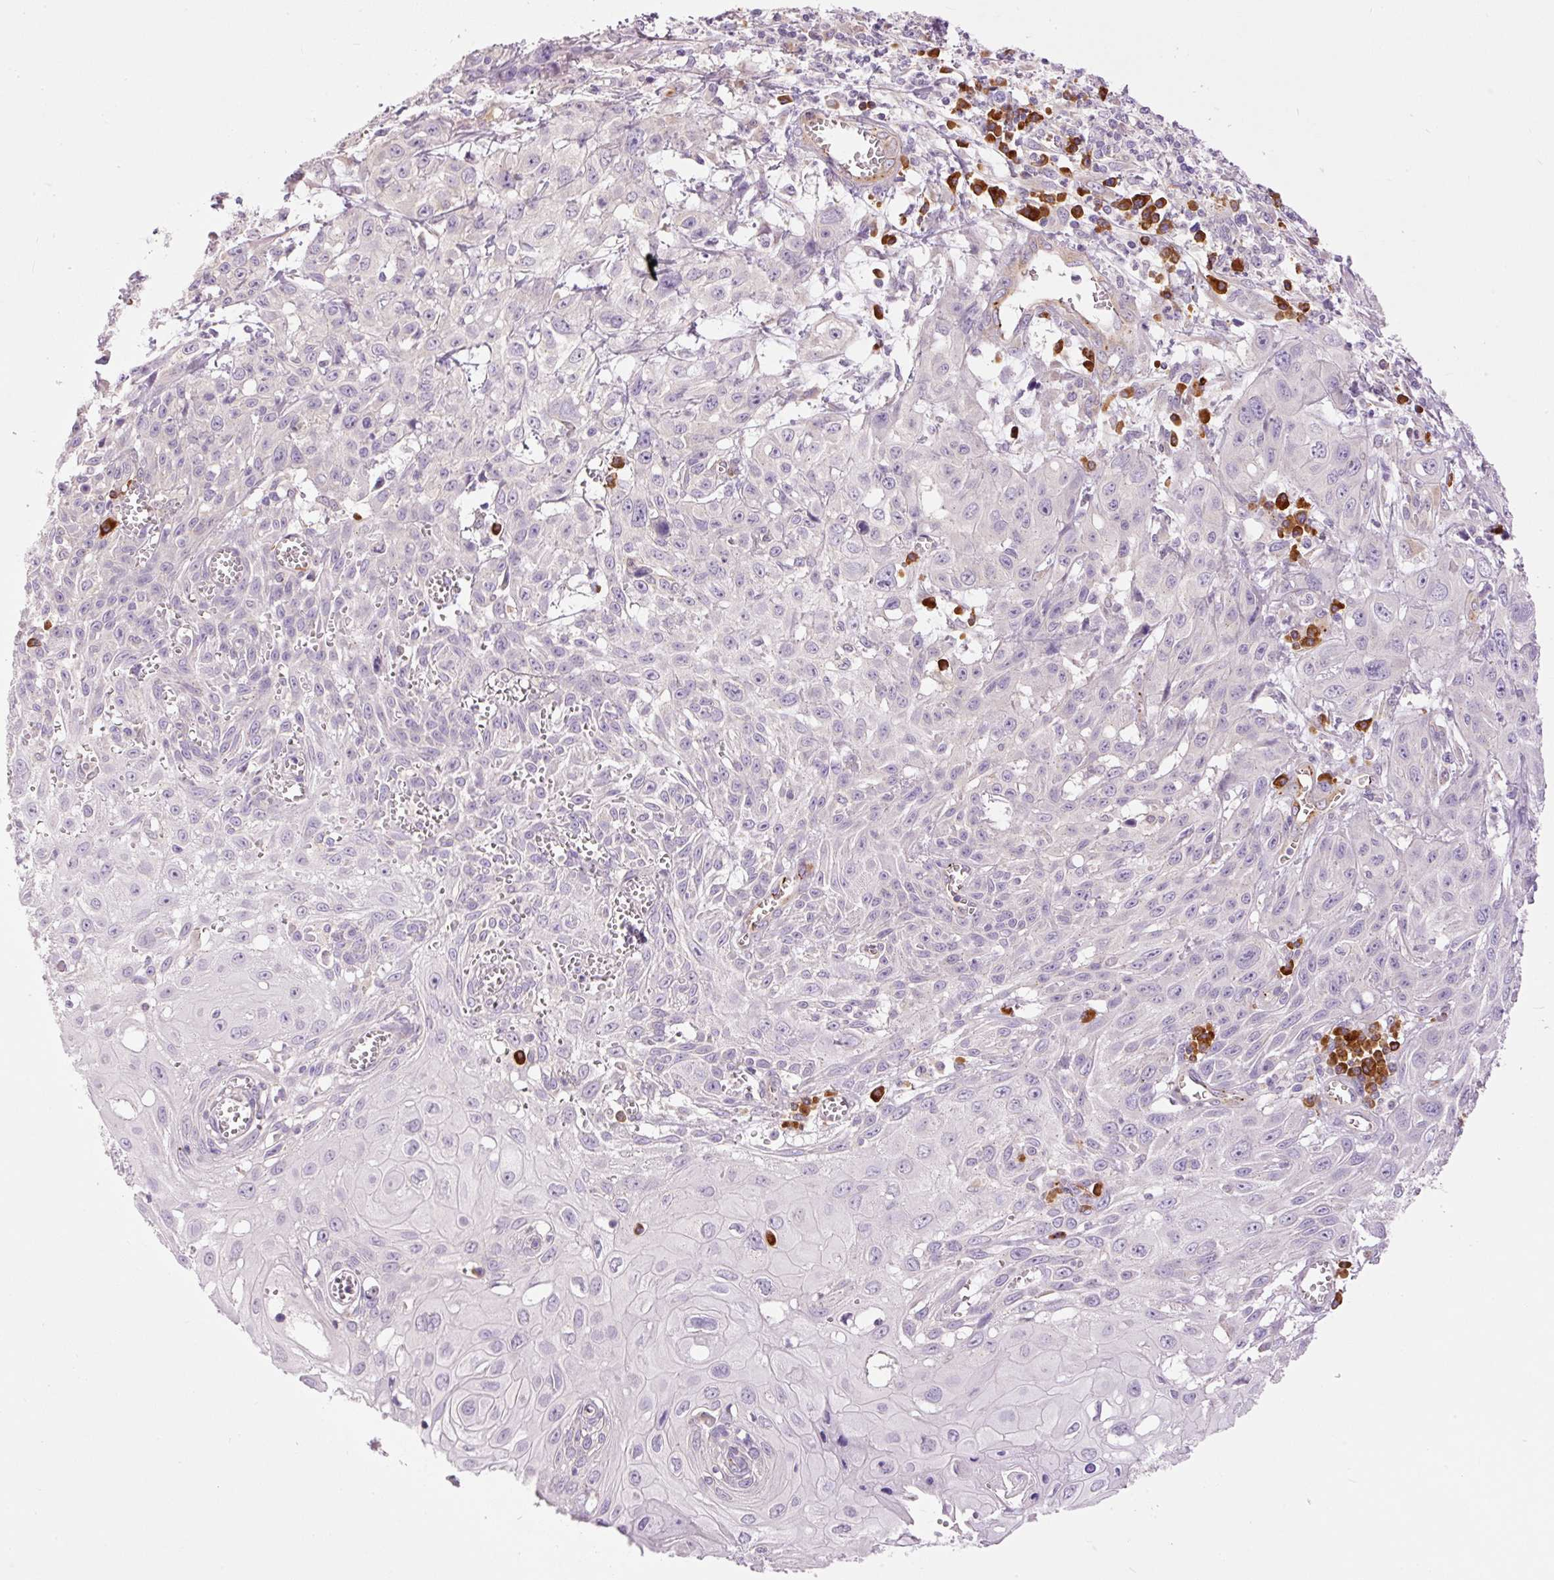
{"staining": {"intensity": "negative", "quantity": "none", "location": "none"}, "tissue": "skin cancer", "cell_type": "Tumor cells", "image_type": "cancer", "snomed": [{"axis": "morphology", "description": "Squamous cell carcinoma, NOS"}, {"axis": "topography", "description": "Skin"}, {"axis": "topography", "description": "Vulva"}], "caption": "High magnification brightfield microscopy of skin cancer (squamous cell carcinoma) stained with DAB (3,3'-diaminobenzidine) (brown) and counterstained with hematoxylin (blue): tumor cells show no significant positivity. (DAB (3,3'-diaminobenzidine) immunohistochemistry with hematoxylin counter stain).", "gene": "PNPLA5", "patient": {"sex": "female", "age": 71}}